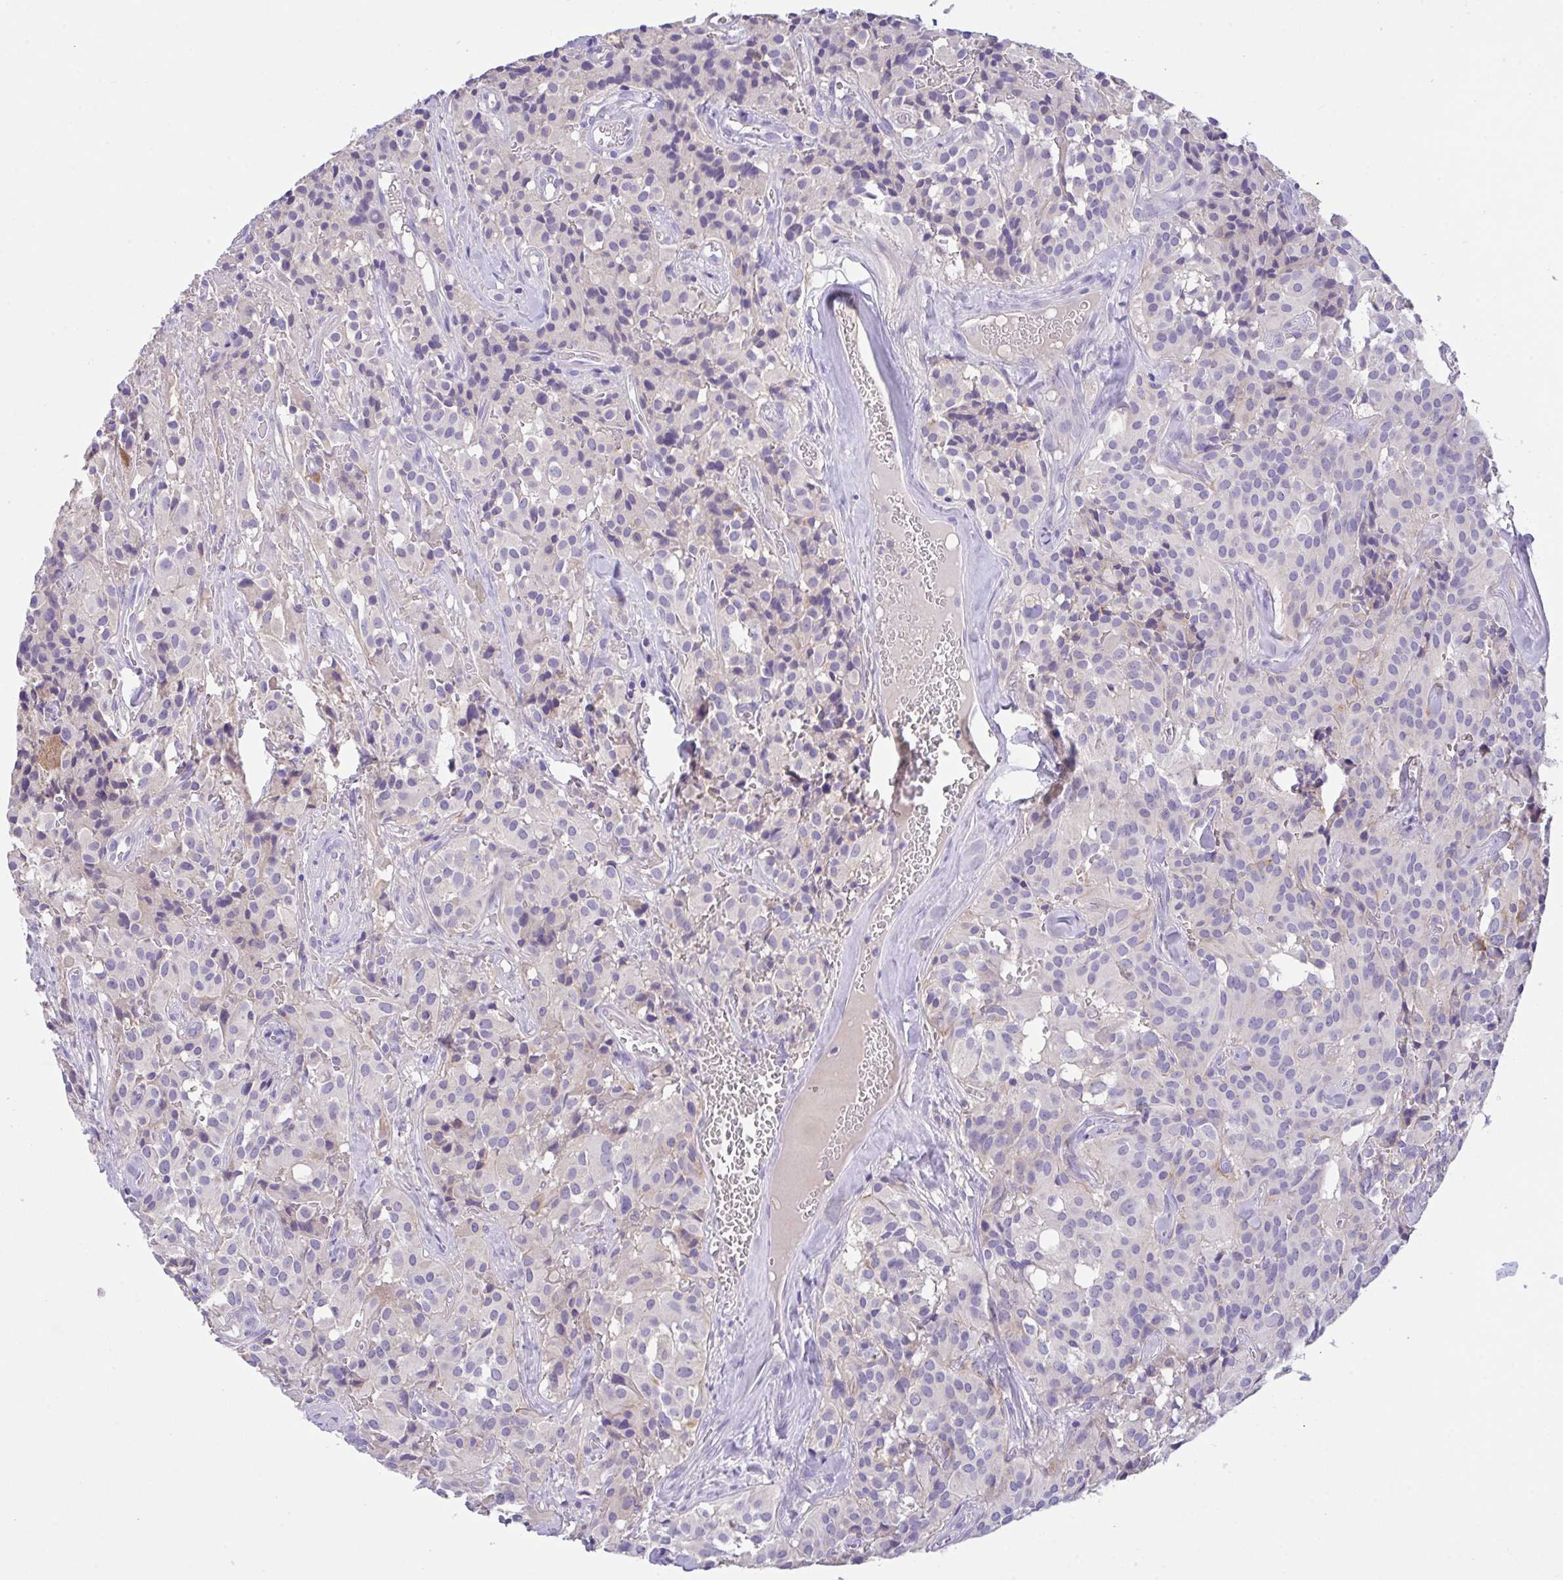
{"staining": {"intensity": "negative", "quantity": "none", "location": "none"}, "tissue": "glioma", "cell_type": "Tumor cells", "image_type": "cancer", "snomed": [{"axis": "morphology", "description": "Glioma, malignant, Low grade"}, {"axis": "topography", "description": "Brain"}], "caption": "Immunohistochemical staining of malignant glioma (low-grade) exhibits no significant positivity in tumor cells.", "gene": "CA10", "patient": {"sex": "male", "age": 42}}